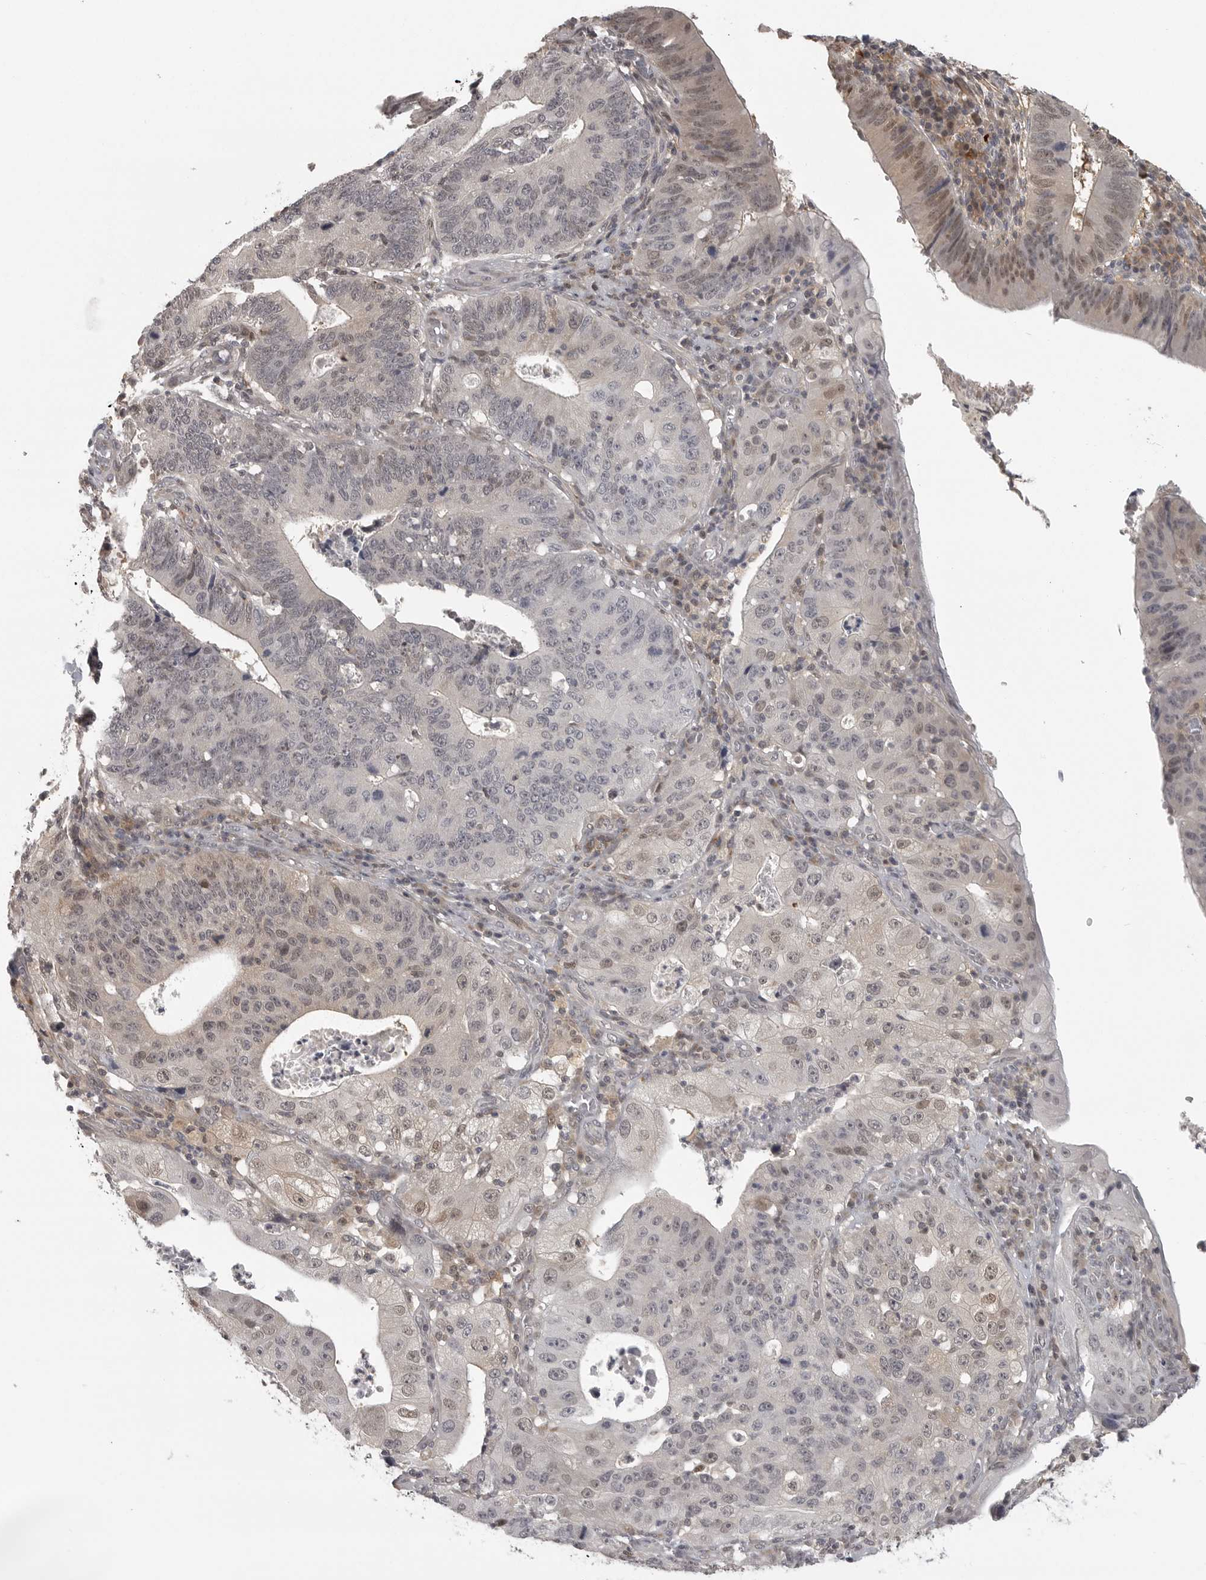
{"staining": {"intensity": "weak", "quantity": "25%-75%", "location": "nuclear"}, "tissue": "stomach cancer", "cell_type": "Tumor cells", "image_type": "cancer", "snomed": [{"axis": "morphology", "description": "Adenocarcinoma, NOS"}, {"axis": "topography", "description": "Stomach"}], "caption": "Stomach adenocarcinoma stained for a protein (brown) shows weak nuclear positive expression in approximately 25%-75% of tumor cells.", "gene": "UROD", "patient": {"sex": "male", "age": 59}}